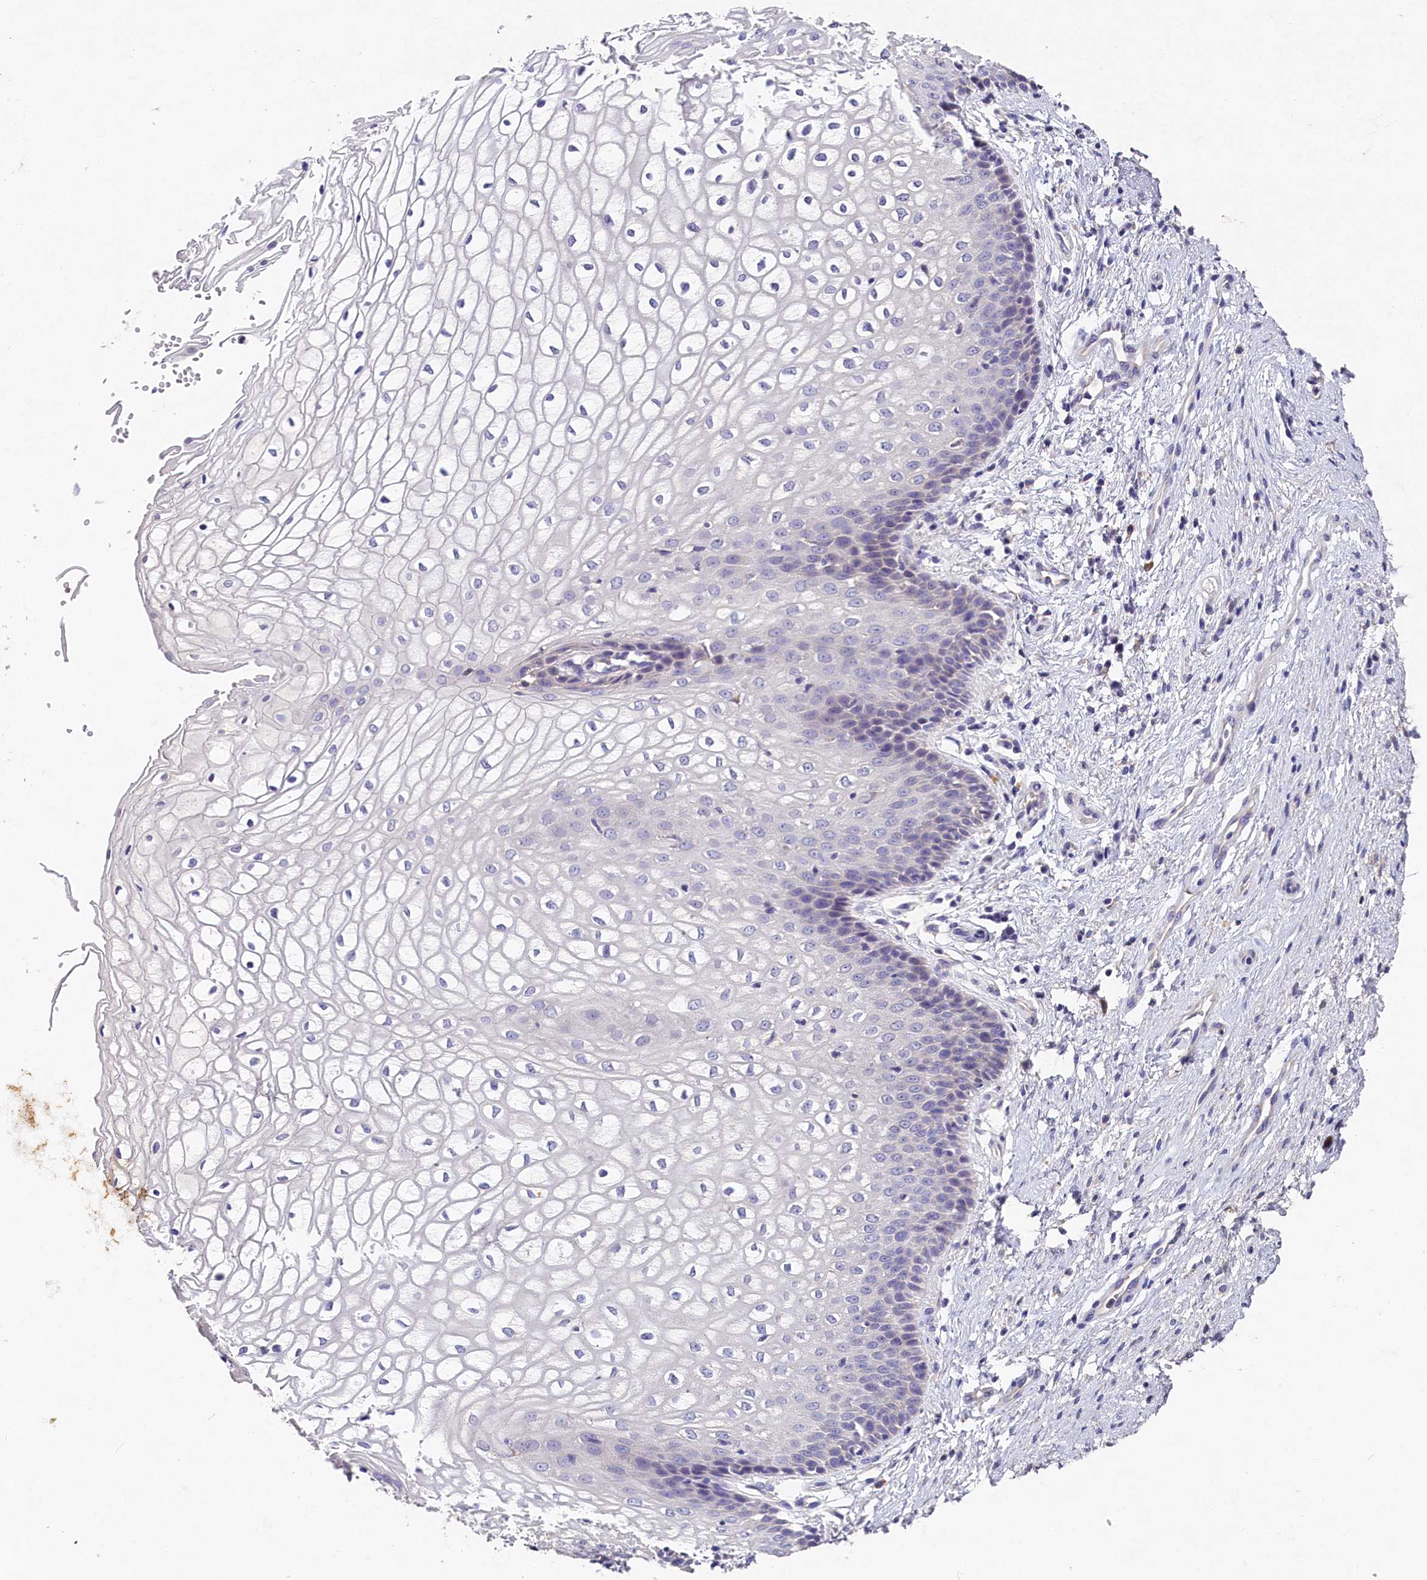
{"staining": {"intensity": "negative", "quantity": "none", "location": "none"}, "tissue": "vagina", "cell_type": "Squamous epithelial cells", "image_type": "normal", "snomed": [{"axis": "morphology", "description": "Normal tissue, NOS"}, {"axis": "topography", "description": "Vagina"}], "caption": "Immunohistochemistry (IHC) micrograph of benign vagina: vagina stained with DAB shows no significant protein positivity in squamous epithelial cells. (DAB (3,3'-diaminobenzidine) immunohistochemistry with hematoxylin counter stain).", "gene": "ST7L", "patient": {"sex": "female", "age": 34}}